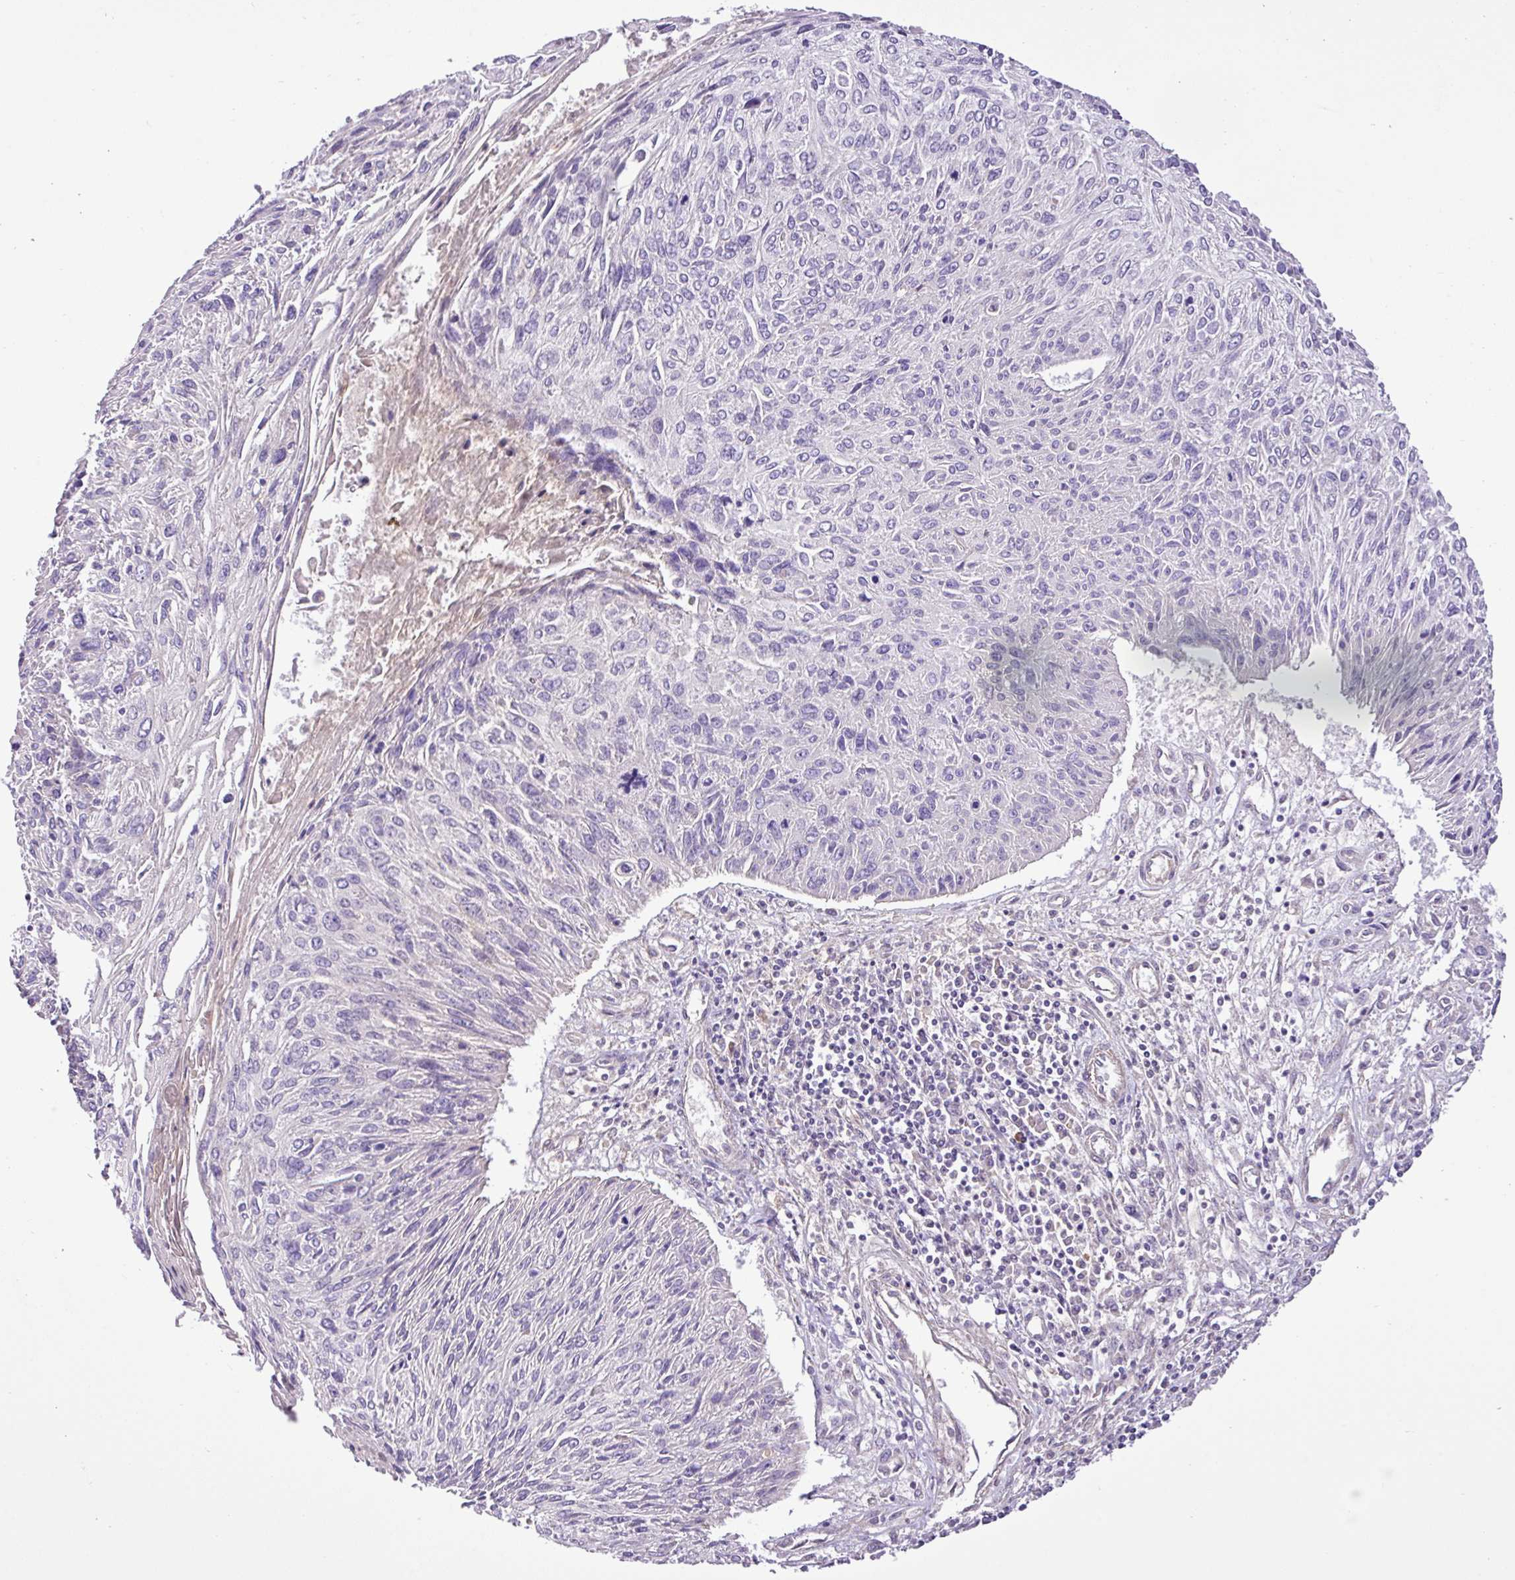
{"staining": {"intensity": "negative", "quantity": "none", "location": "none"}, "tissue": "cervical cancer", "cell_type": "Tumor cells", "image_type": "cancer", "snomed": [{"axis": "morphology", "description": "Squamous cell carcinoma, NOS"}, {"axis": "topography", "description": "Cervix"}], "caption": "Immunohistochemistry of squamous cell carcinoma (cervical) exhibits no positivity in tumor cells.", "gene": "C11orf91", "patient": {"sex": "female", "age": 51}}